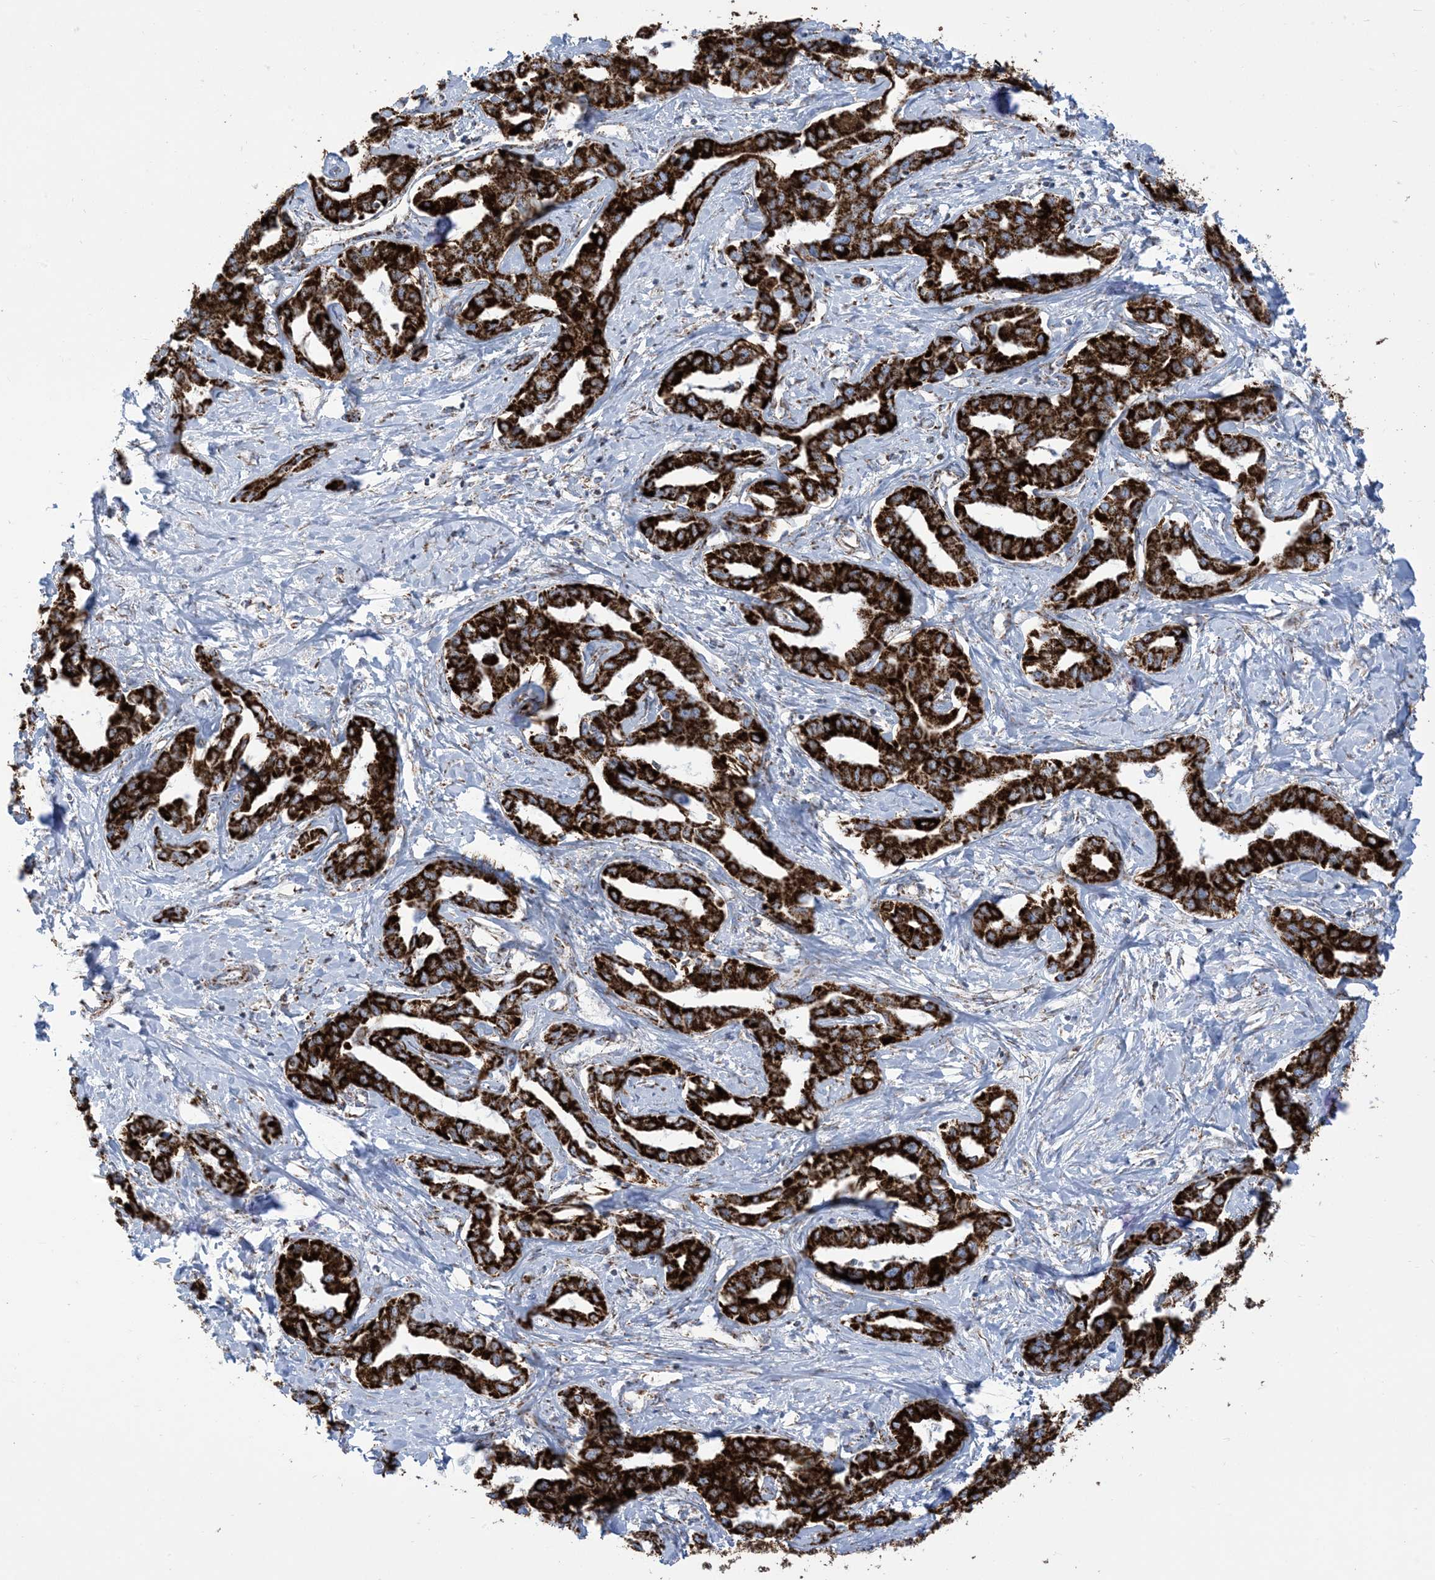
{"staining": {"intensity": "strong", "quantity": ">75%", "location": "cytoplasmic/membranous"}, "tissue": "liver cancer", "cell_type": "Tumor cells", "image_type": "cancer", "snomed": [{"axis": "morphology", "description": "Cholangiocarcinoma"}, {"axis": "topography", "description": "Liver"}], "caption": "Immunohistochemistry photomicrograph of neoplastic tissue: human liver cholangiocarcinoma stained using immunohistochemistry exhibits high levels of strong protein expression localized specifically in the cytoplasmic/membranous of tumor cells, appearing as a cytoplasmic/membranous brown color.", "gene": "SAMM50", "patient": {"sex": "male", "age": 59}}